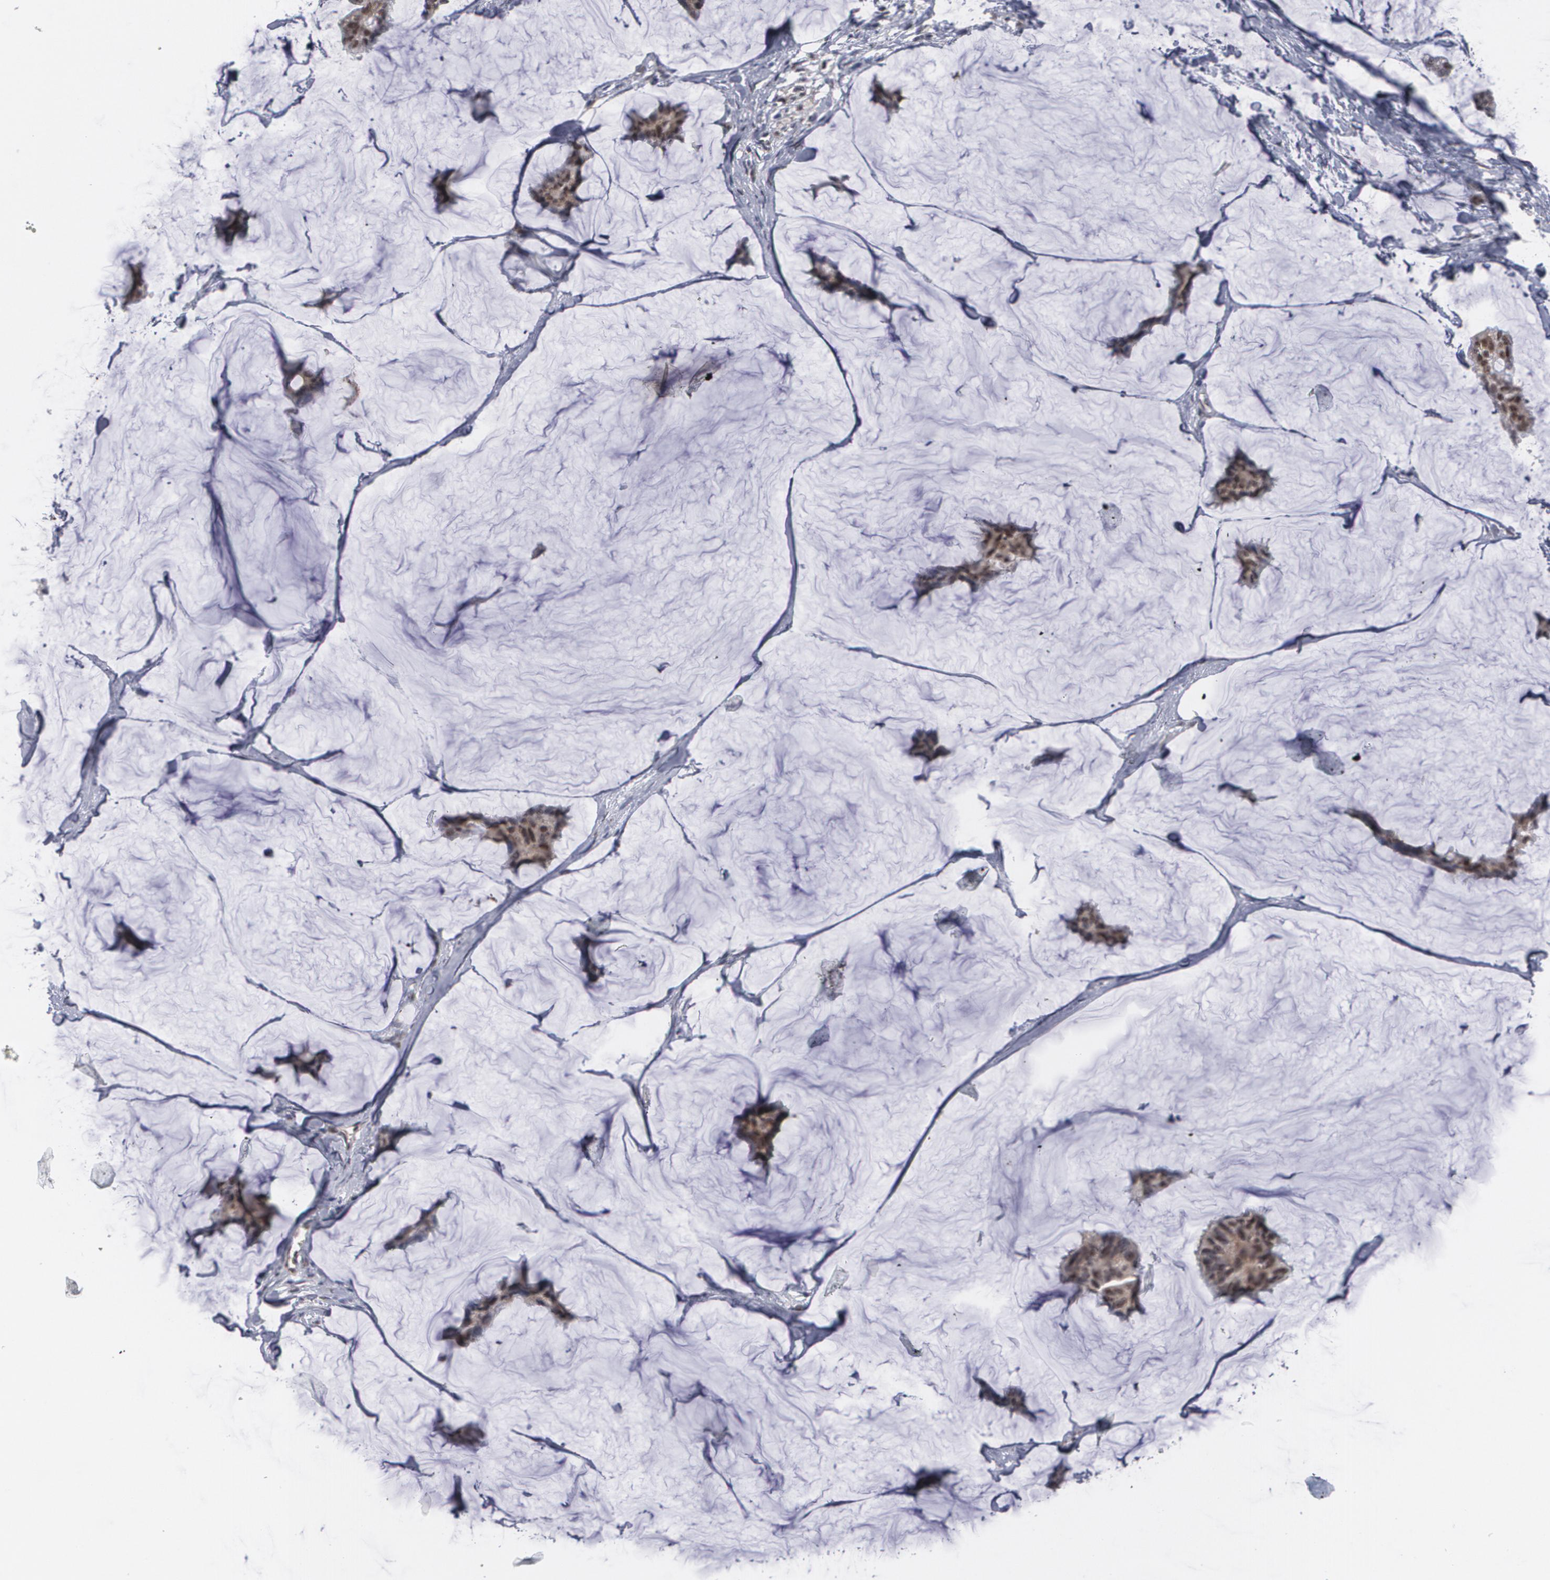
{"staining": {"intensity": "moderate", "quantity": ">75%", "location": "nuclear"}, "tissue": "breast cancer", "cell_type": "Tumor cells", "image_type": "cancer", "snomed": [{"axis": "morphology", "description": "Duct carcinoma"}, {"axis": "topography", "description": "Breast"}], "caption": "This is an image of immunohistochemistry staining of breast intraductal carcinoma, which shows moderate positivity in the nuclear of tumor cells.", "gene": "INTS6", "patient": {"sex": "female", "age": 93}}